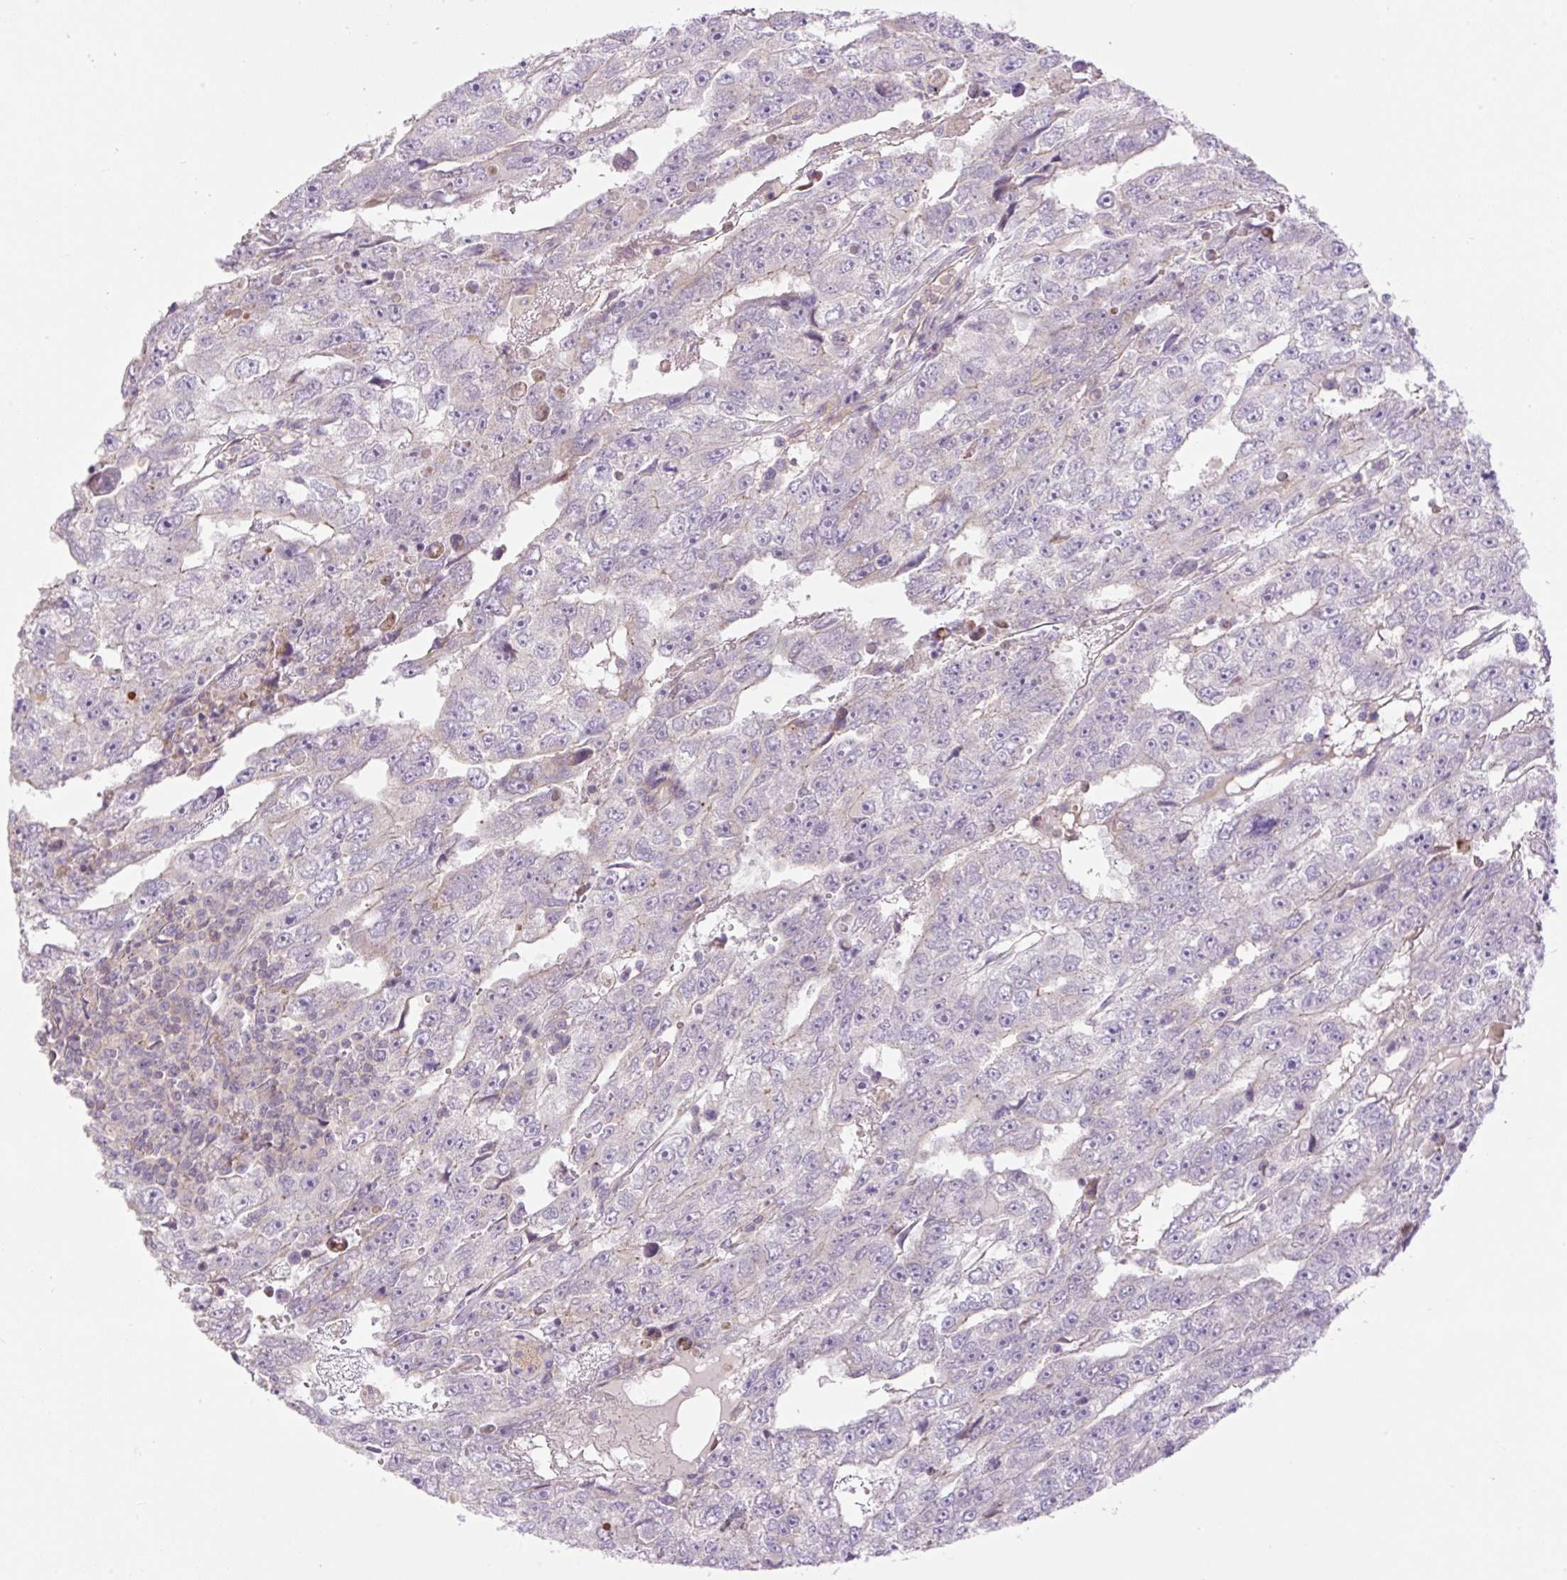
{"staining": {"intensity": "negative", "quantity": "none", "location": "none"}, "tissue": "testis cancer", "cell_type": "Tumor cells", "image_type": "cancer", "snomed": [{"axis": "morphology", "description": "Carcinoma, Embryonal, NOS"}, {"axis": "topography", "description": "Testis"}], "caption": "High magnification brightfield microscopy of testis embryonal carcinoma stained with DAB (brown) and counterstained with hematoxylin (blue): tumor cells show no significant staining. (Stains: DAB IHC with hematoxylin counter stain, Microscopy: brightfield microscopy at high magnification).", "gene": "VPS25", "patient": {"sex": "male", "age": 20}}